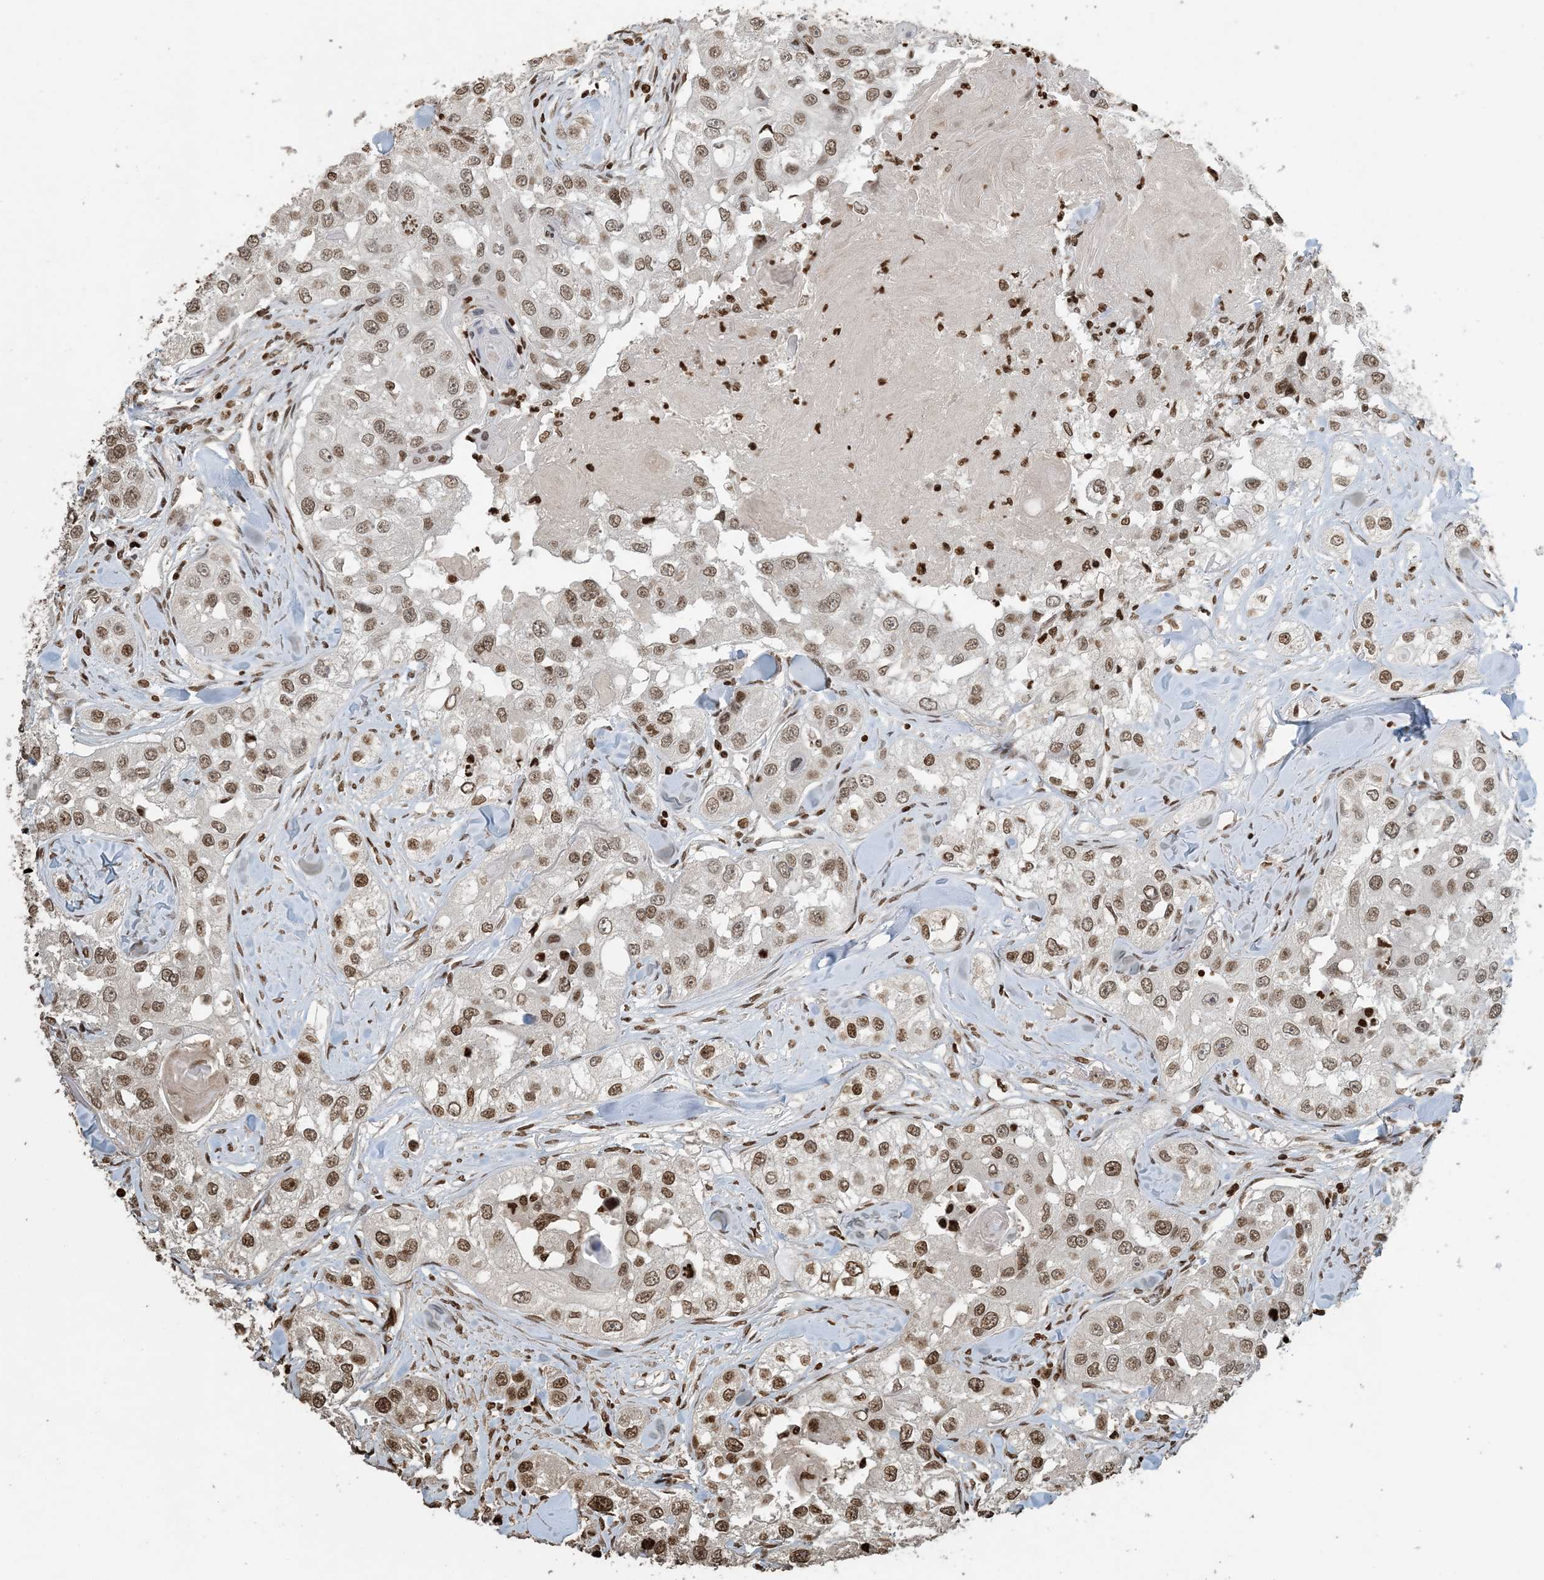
{"staining": {"intensity": "moderate", "quantity": ">75%", "location": "nuclear"}, "tissue": "head and neck cancer", "cell_type": "Tumor cells", "image_type": "cancer", "snomed": [{"axis": "morphology", "description": "Normal tissue, NOS"}, {"axis": "morphology", "description": "Squamous cell carcinoma, NOS"}, {"axis": "topography", "description": "Skeletal muscle"}, {"axis": "topography", "description": "Head-Neck"}], "caption": "Tumor cells display medium levels of moderate nuclear positivity in approximately >75% of cells in human head and neck cancer.", "gene": "H3-3B", "patient": {"sex": "male", "age": 51}}